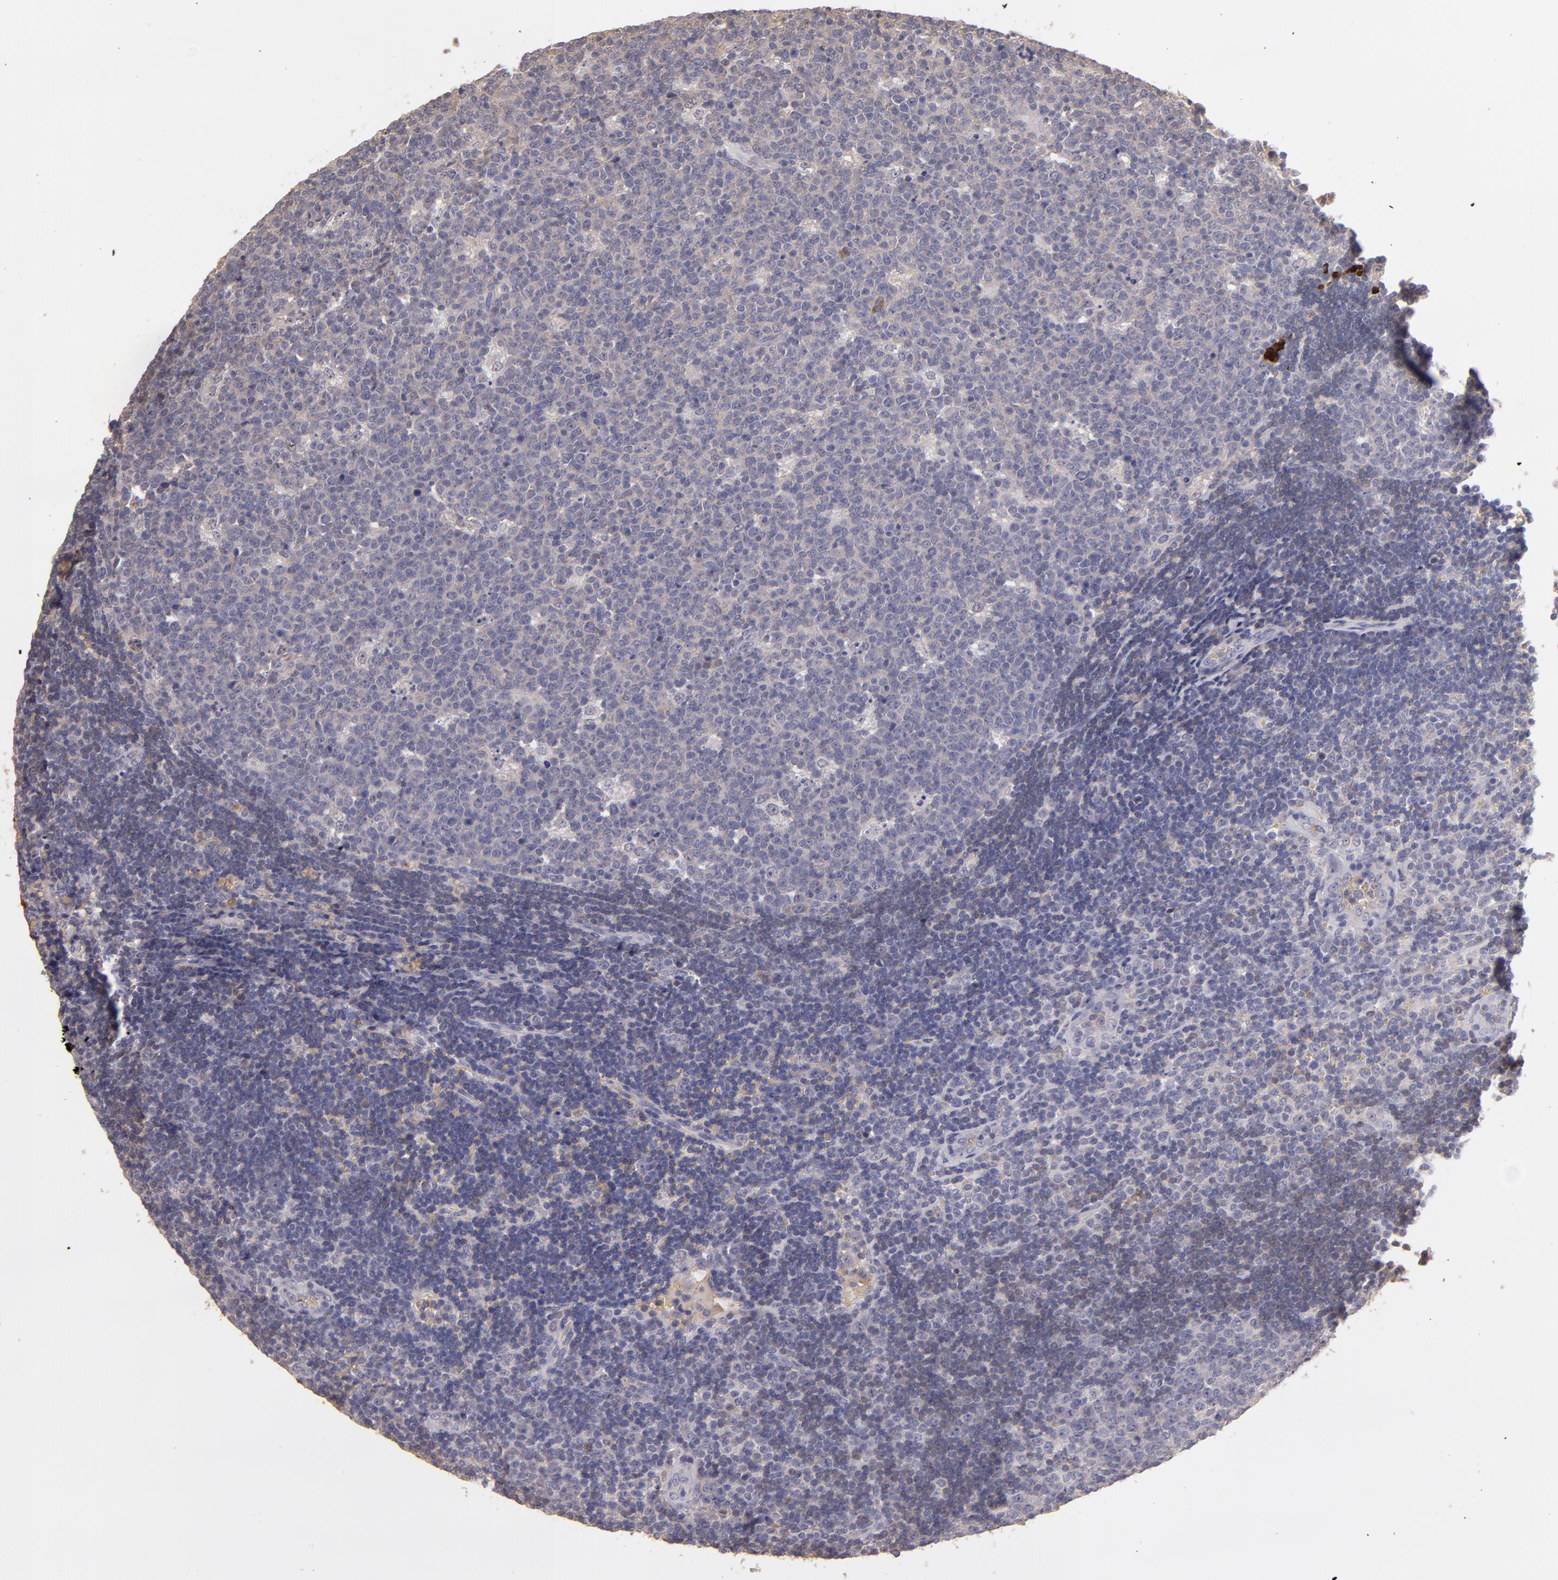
{"staining": {"intensity": "weak", "quantity": ">75%", "location": "cytoplasmic/membranous"}, "tissue": "lymph node", "cell_type": "Germinal center cells", "image_type": "normal", "snomed": [{"axis": "morphology", "description": "Normal tissue, NOS"}, {"axis": "topography", "description": "Lymph node"}, {"axis": "topography", "description": "Salivary gland"}], "caption": "Lymph node stained with immunohistochemistry (IHC) reveals weak cytoplasmic/membranous expression in approximately >75% of germinal center cells.", "gene": "SERPINC1", "patient": {"sex": "male", "age": 8}}